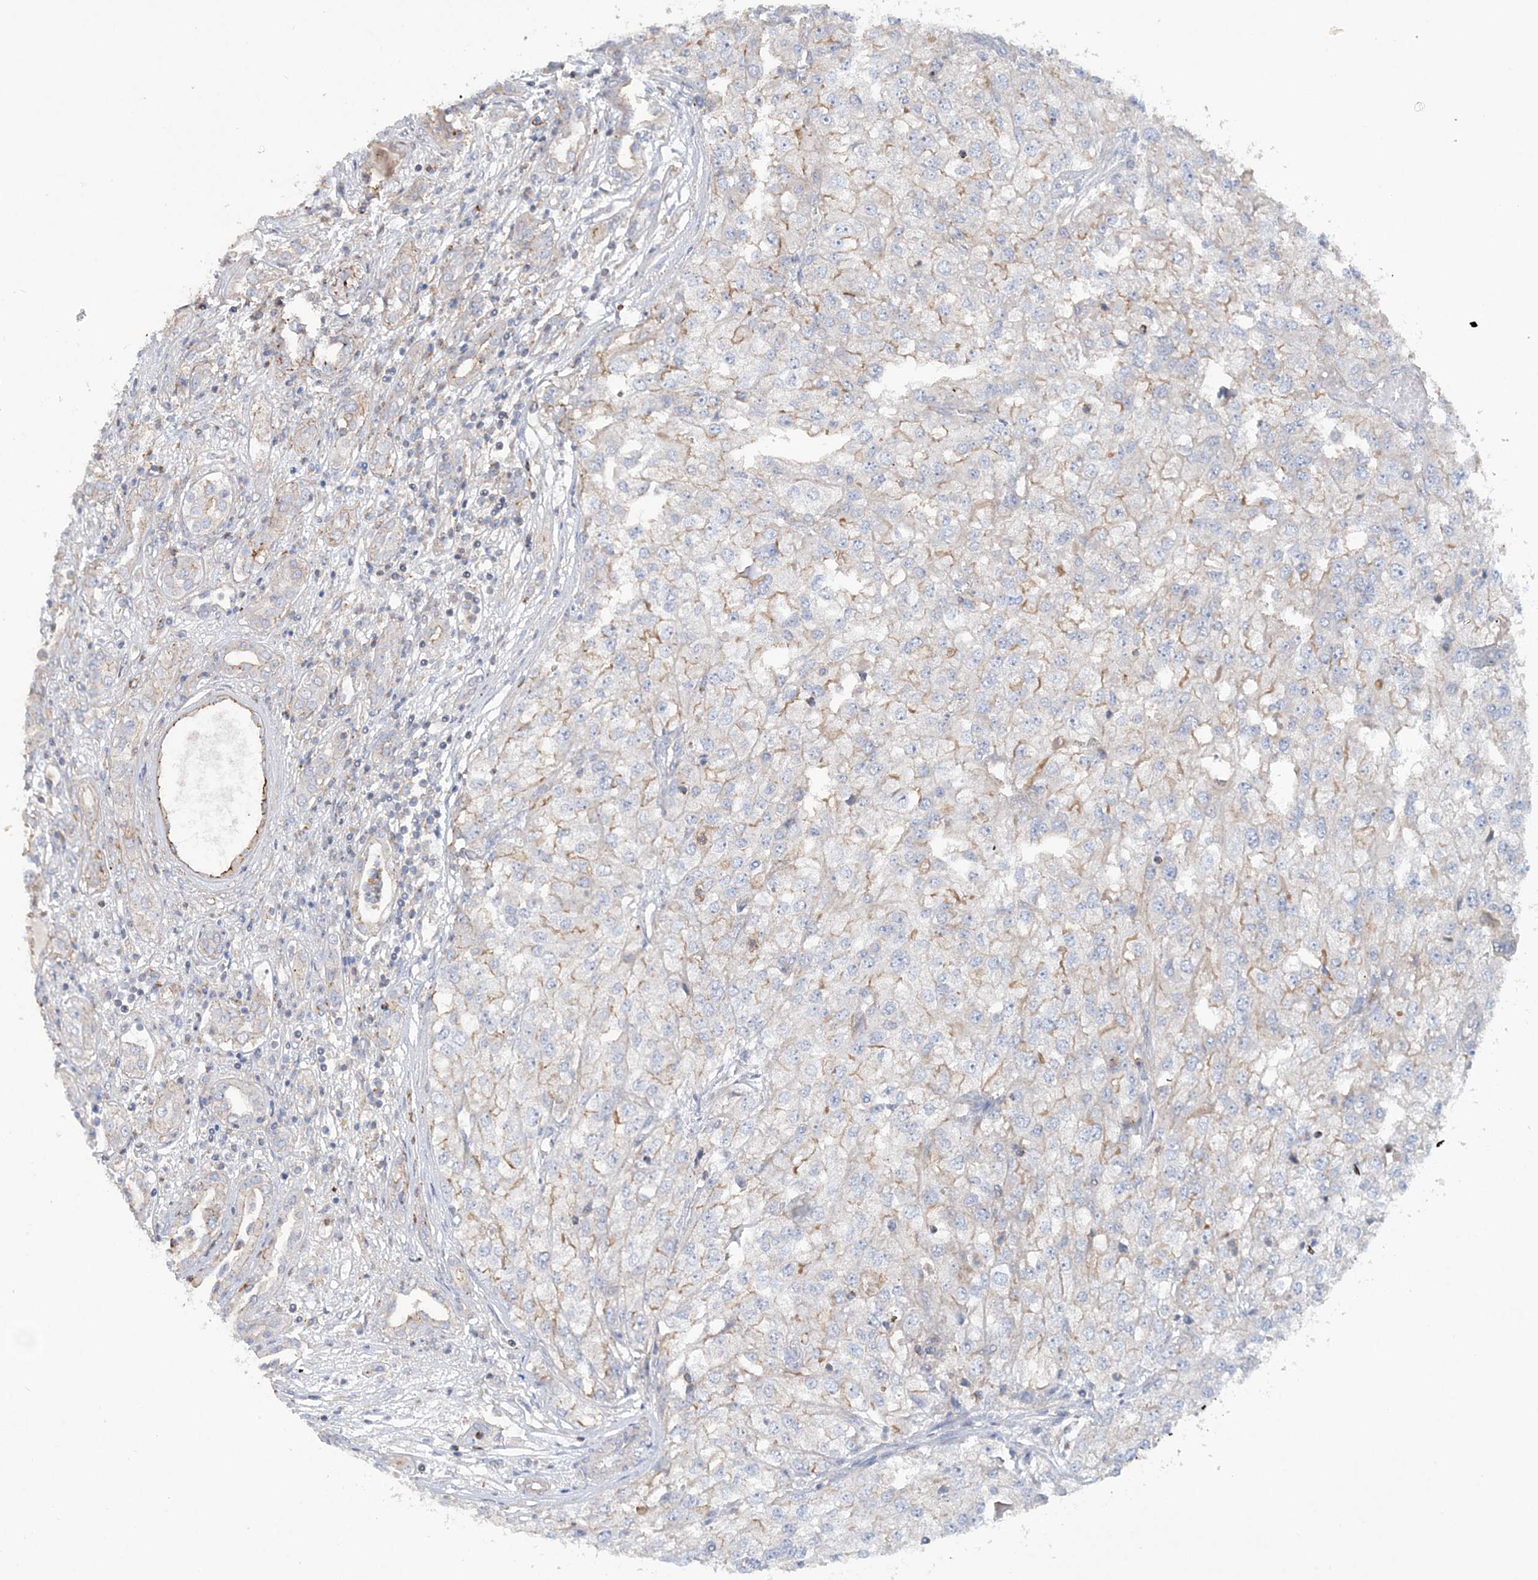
{"staining": {"intensity": "weak", "quantity": "25%-75%", "location": "cytoplasmic/membranous"}, "tissue": "renal cancer", "cell_type": "Tumor cells", "image_type": "cancer", "snomed": [{"axis": "morphology", "description": "Adenocarcinoma, NOS"}, {"axis": "topography", "description": "Kidney"}], "caption": "Immunohistochemistry (IHC) histopathology image of renal adenocarcinoma stained for a protein (brown), which reveals low levels of weak cytoplasmic/membranous positivity in about 25%-75% of tumor cells.", "gene": "PIGC", "patient": {"sex": "female", "age": 54}}